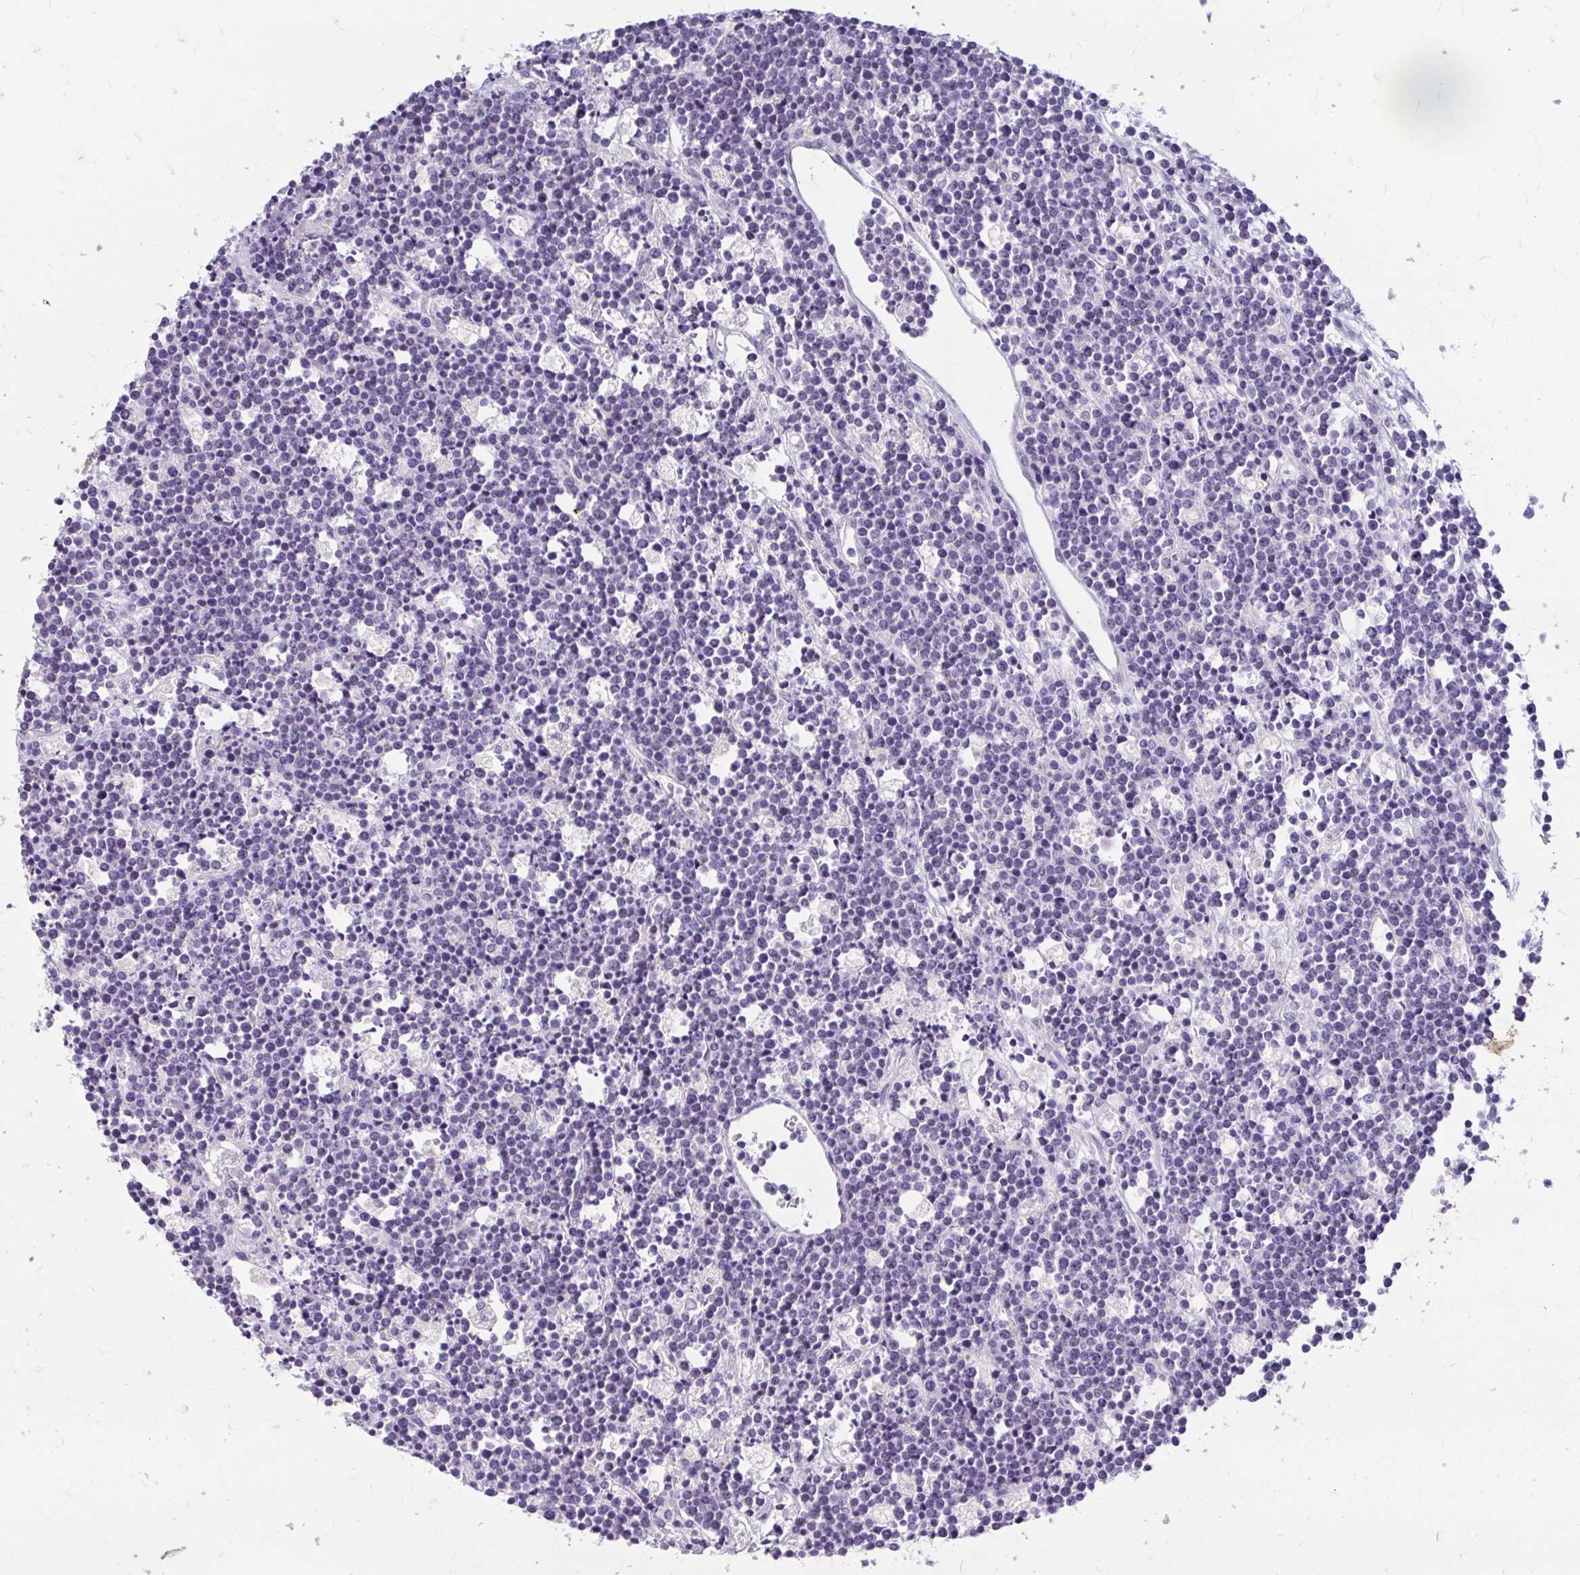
{"staining": {"intensity": "negative", "quantity": "none", "location": "none"}, "tissue": "lymphoma", "cell_type": "Tumor cells", "image_type": "cancer", "snomed": [{"axis": "morphology", "description": "Malignant lymphoma, non-Hodgkin's type, High grade"}, {"axis": "topography", "description": "Ovary"}], "caption": "There is no significant expression in tumor cells of lymphoma. (Stains: DAB immunohistochemistry with hematoxylin counter stain, Microscopy: brightfield microscopy at high magnification).", "gene": "ADH1A", "patient": {"sex": "female", "age": 56}}